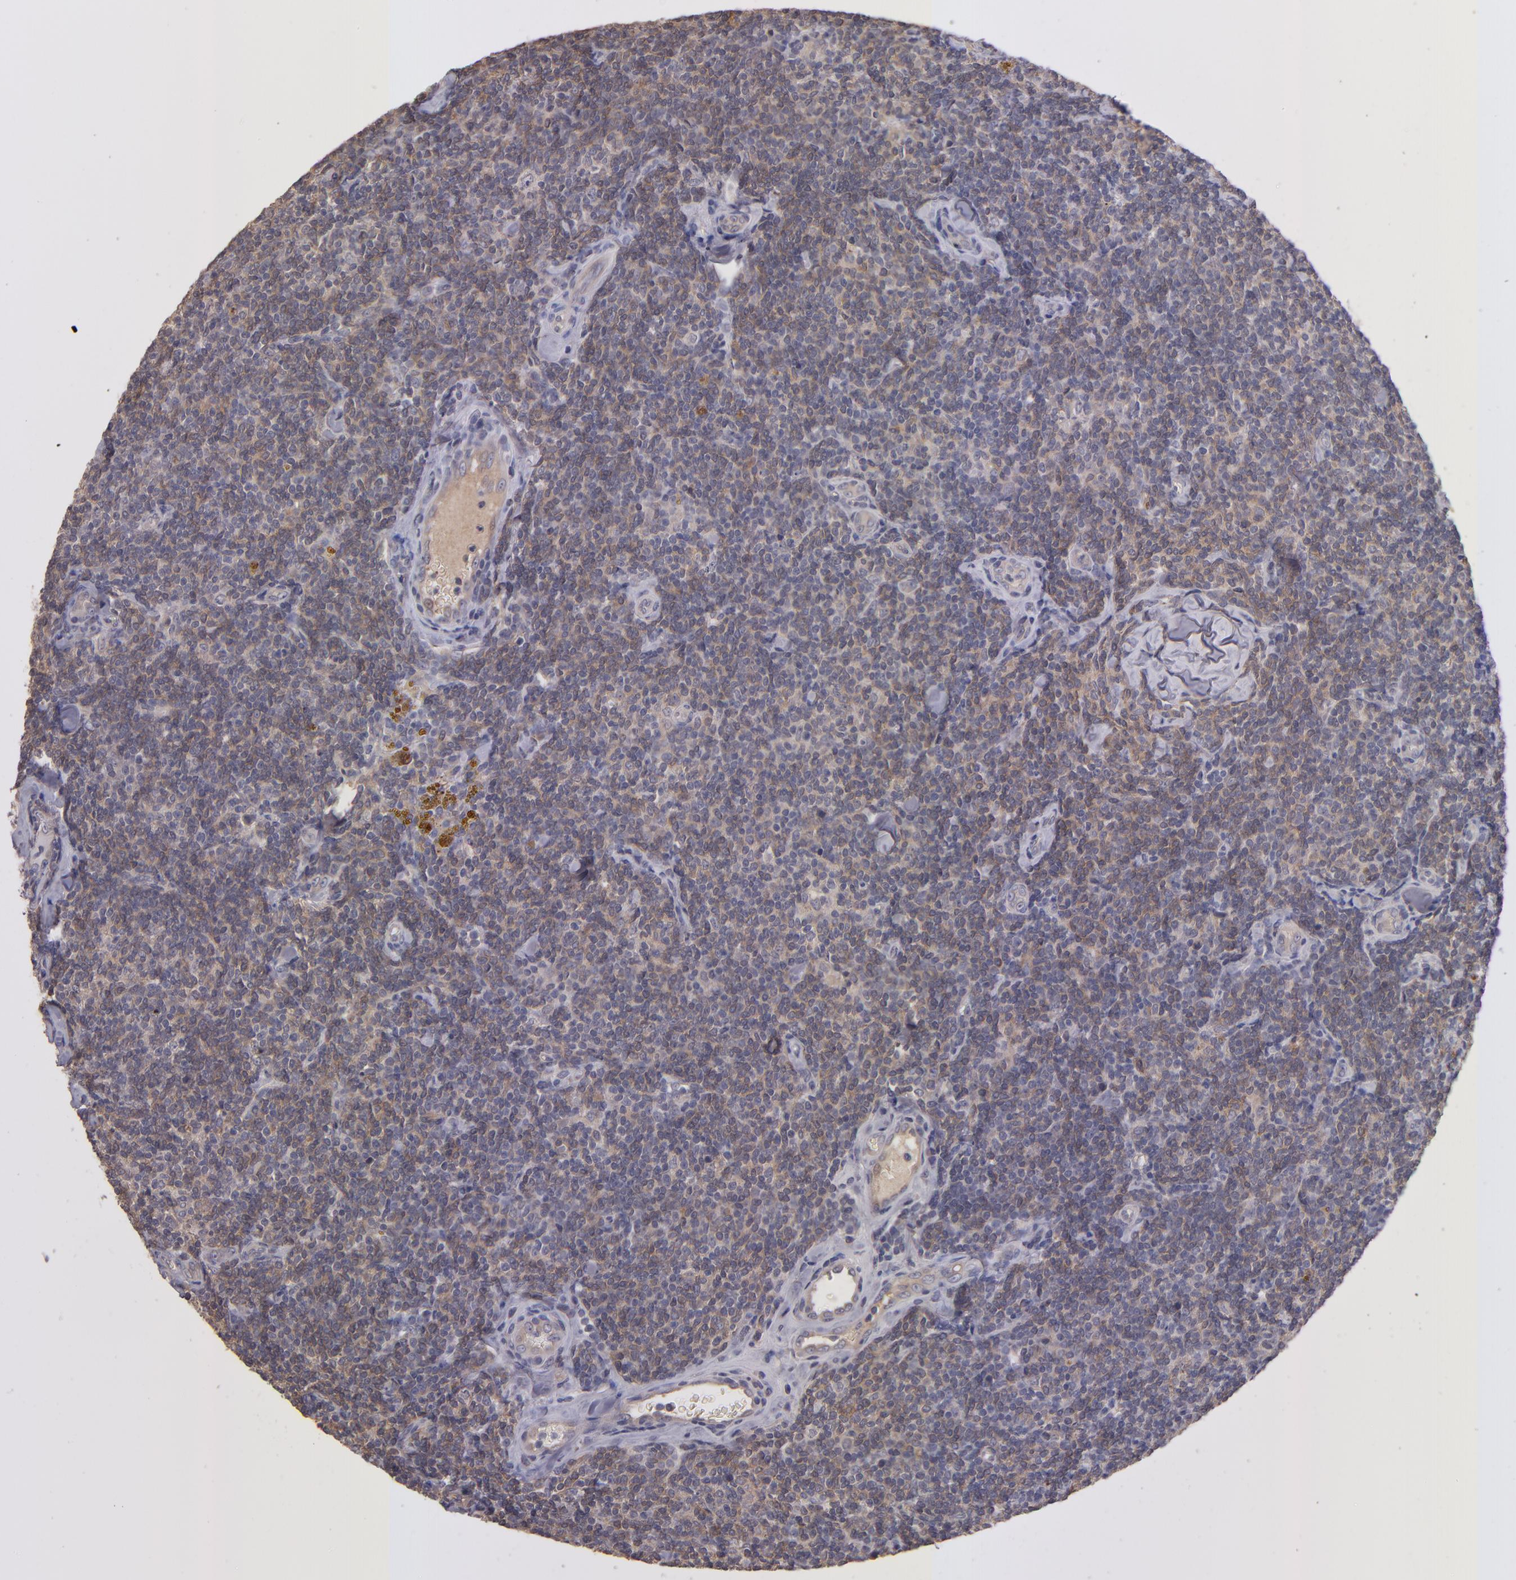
{"staining": {"intensity": "weak", "quantity": "25%-75%", "location": "cytoplasmic/membranous"}, "tissue": "lymphoma", "cell_type": "Tumor cells", "image_type": "cancer", "snomed": [{"axis": "morphology", "description": "Malignant lymphoma, non-Hodgkin's type, Low grade"}, {"axis": "topography", "description": "Lymph node"}], "caption": "Weak cytoplasmic/membranous positivity for a protein is identified in about 25%-75% of tumor cells of lymphoma using immunohistochemistry.", "gene": "GNAZ", "patient": {"sex": "female", "age": 56}}